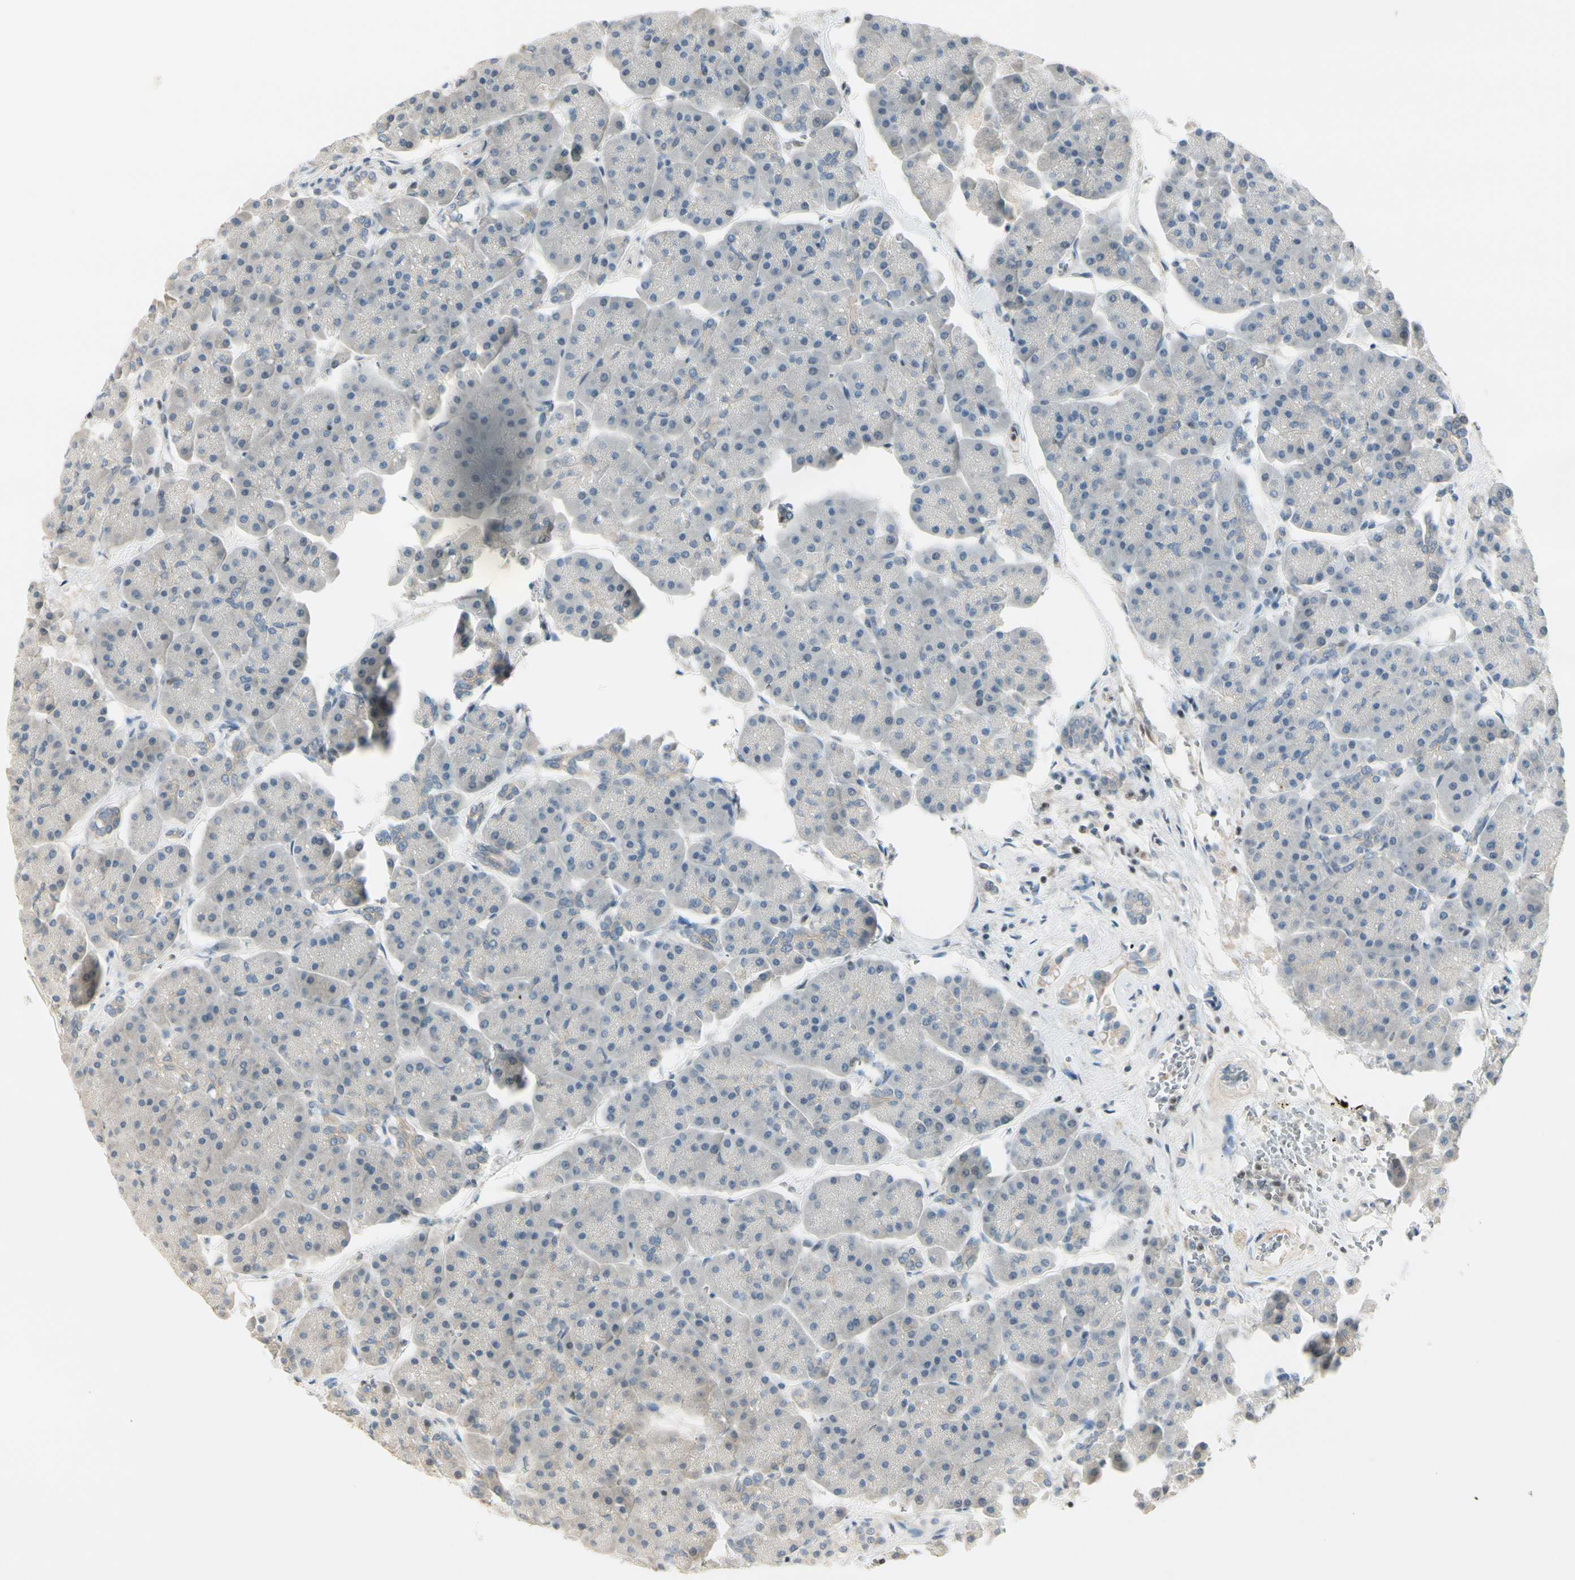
{"staining": {"intensity": "negative", "quantity": "none", "location": "none"}, "tissue": "pancreas", "cell_type": "Exocrine glandular cells", "image_type": "normal", "snomed": [{"axis": "morphology", "description": "Normal tissue, NOS"}, {"axis": "topography", "description": "Pancreas"}], "caption": "IHC photomicrograph of normal pancreas stained for a protein (brown), which reveals no staining in exocrine glandular cells. (DAB immunohistochemistry (IHC) visualized using brightfield microscopy, high magnification).", "gene": "NFYA", "patient": {"sex": "female", "age": 70}}